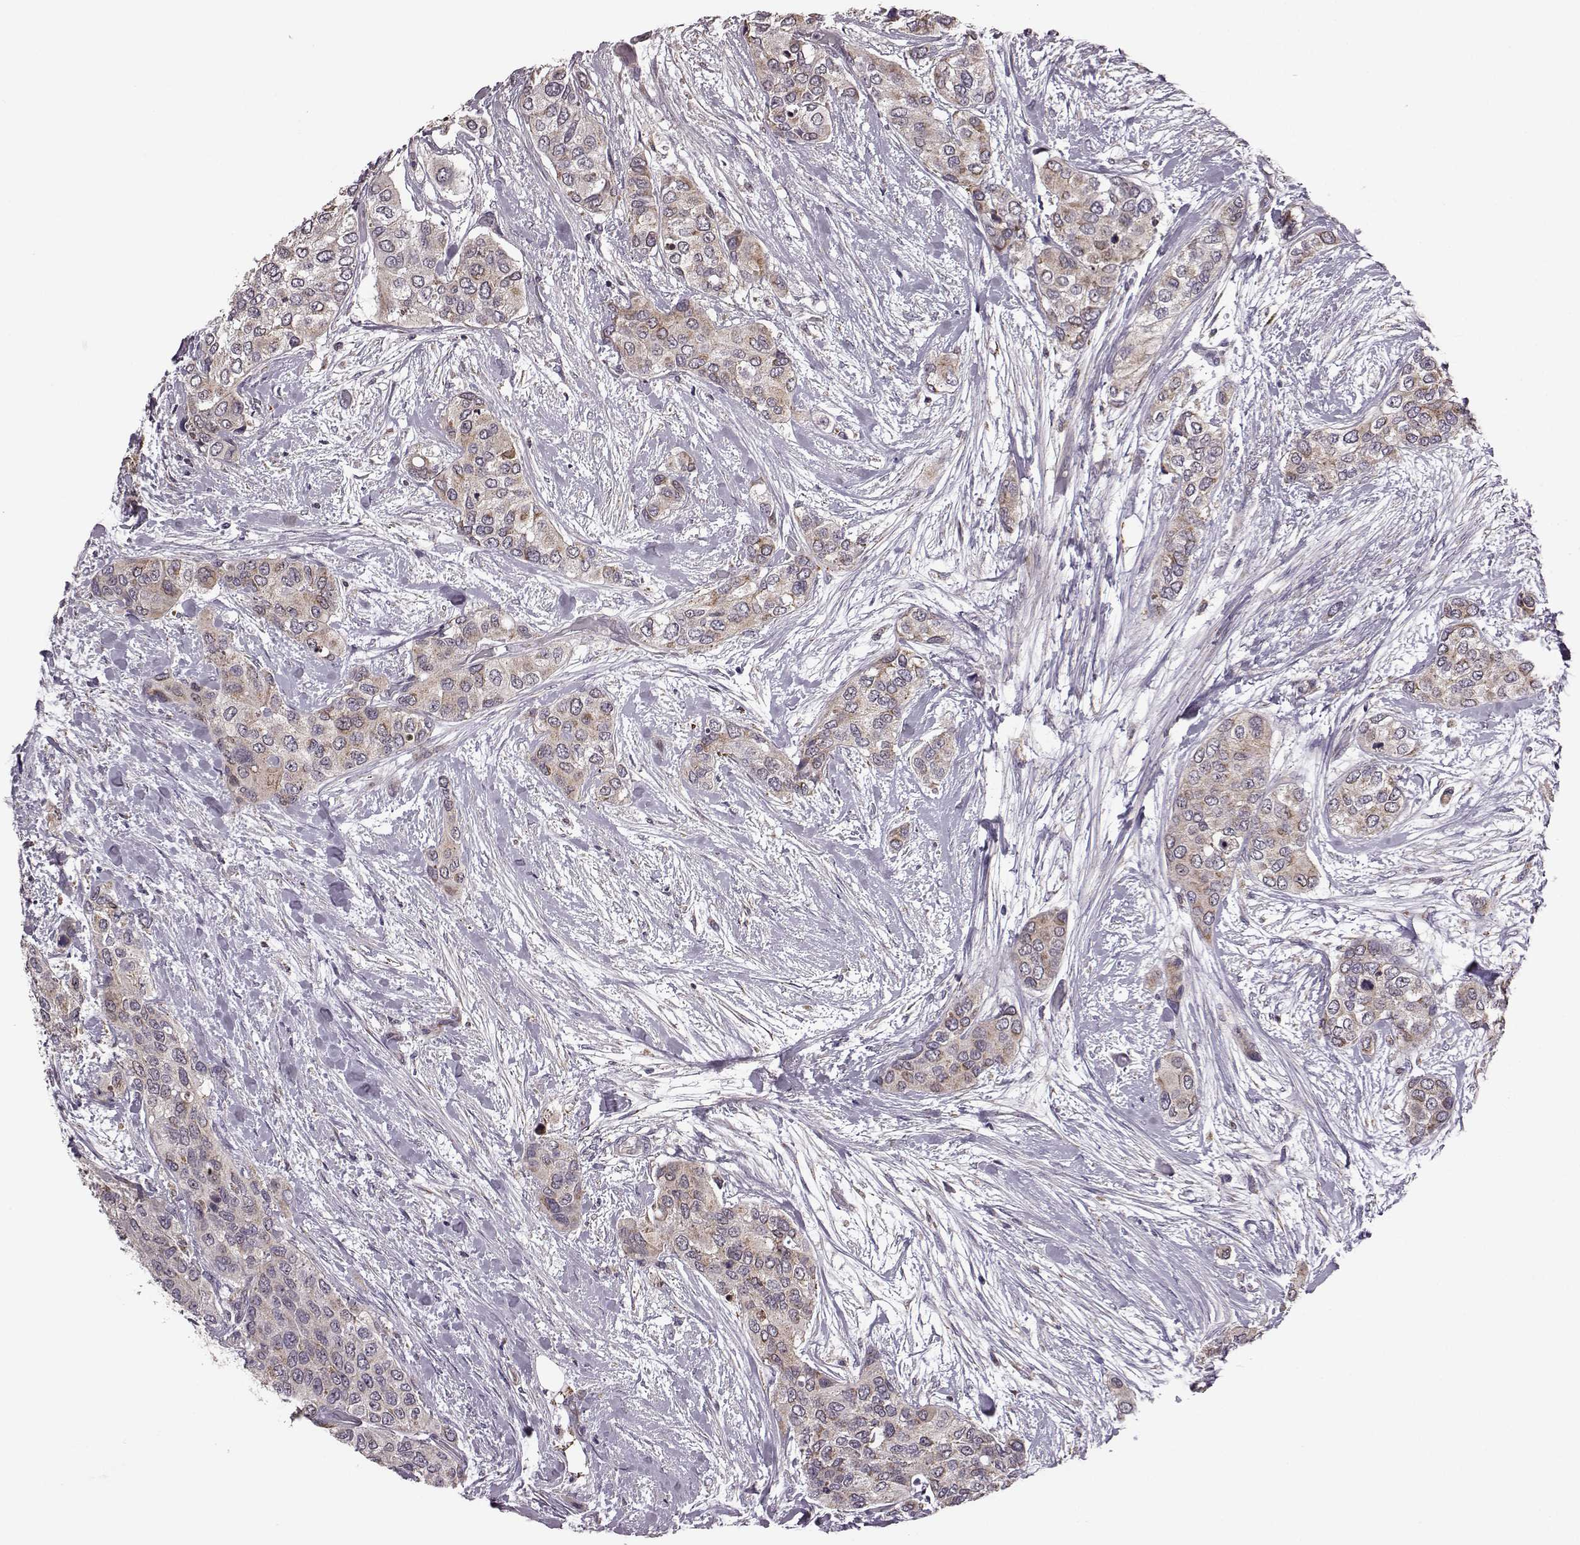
{"staining": {"intensity": "weak", "quantity": ">75%", "location": "cytoplasmic/membranous"}, "tissue": "urothelial cancer", "cell_type": "Tumor cells", "image_type": "cancer", "snomed": [{"axis": "morphology", "description": "Urothelial carcinoma, High grade"}, {"axis": "topography", "description": "Urinary bladder"}], "caption": "A brown stain labels weak cytoplasmic/membranous staining of a protein in human high-grade urothelial carcinoma tumor cells.", "gene": "PUDP", "patient": {"sex": "male", "age": 77}}